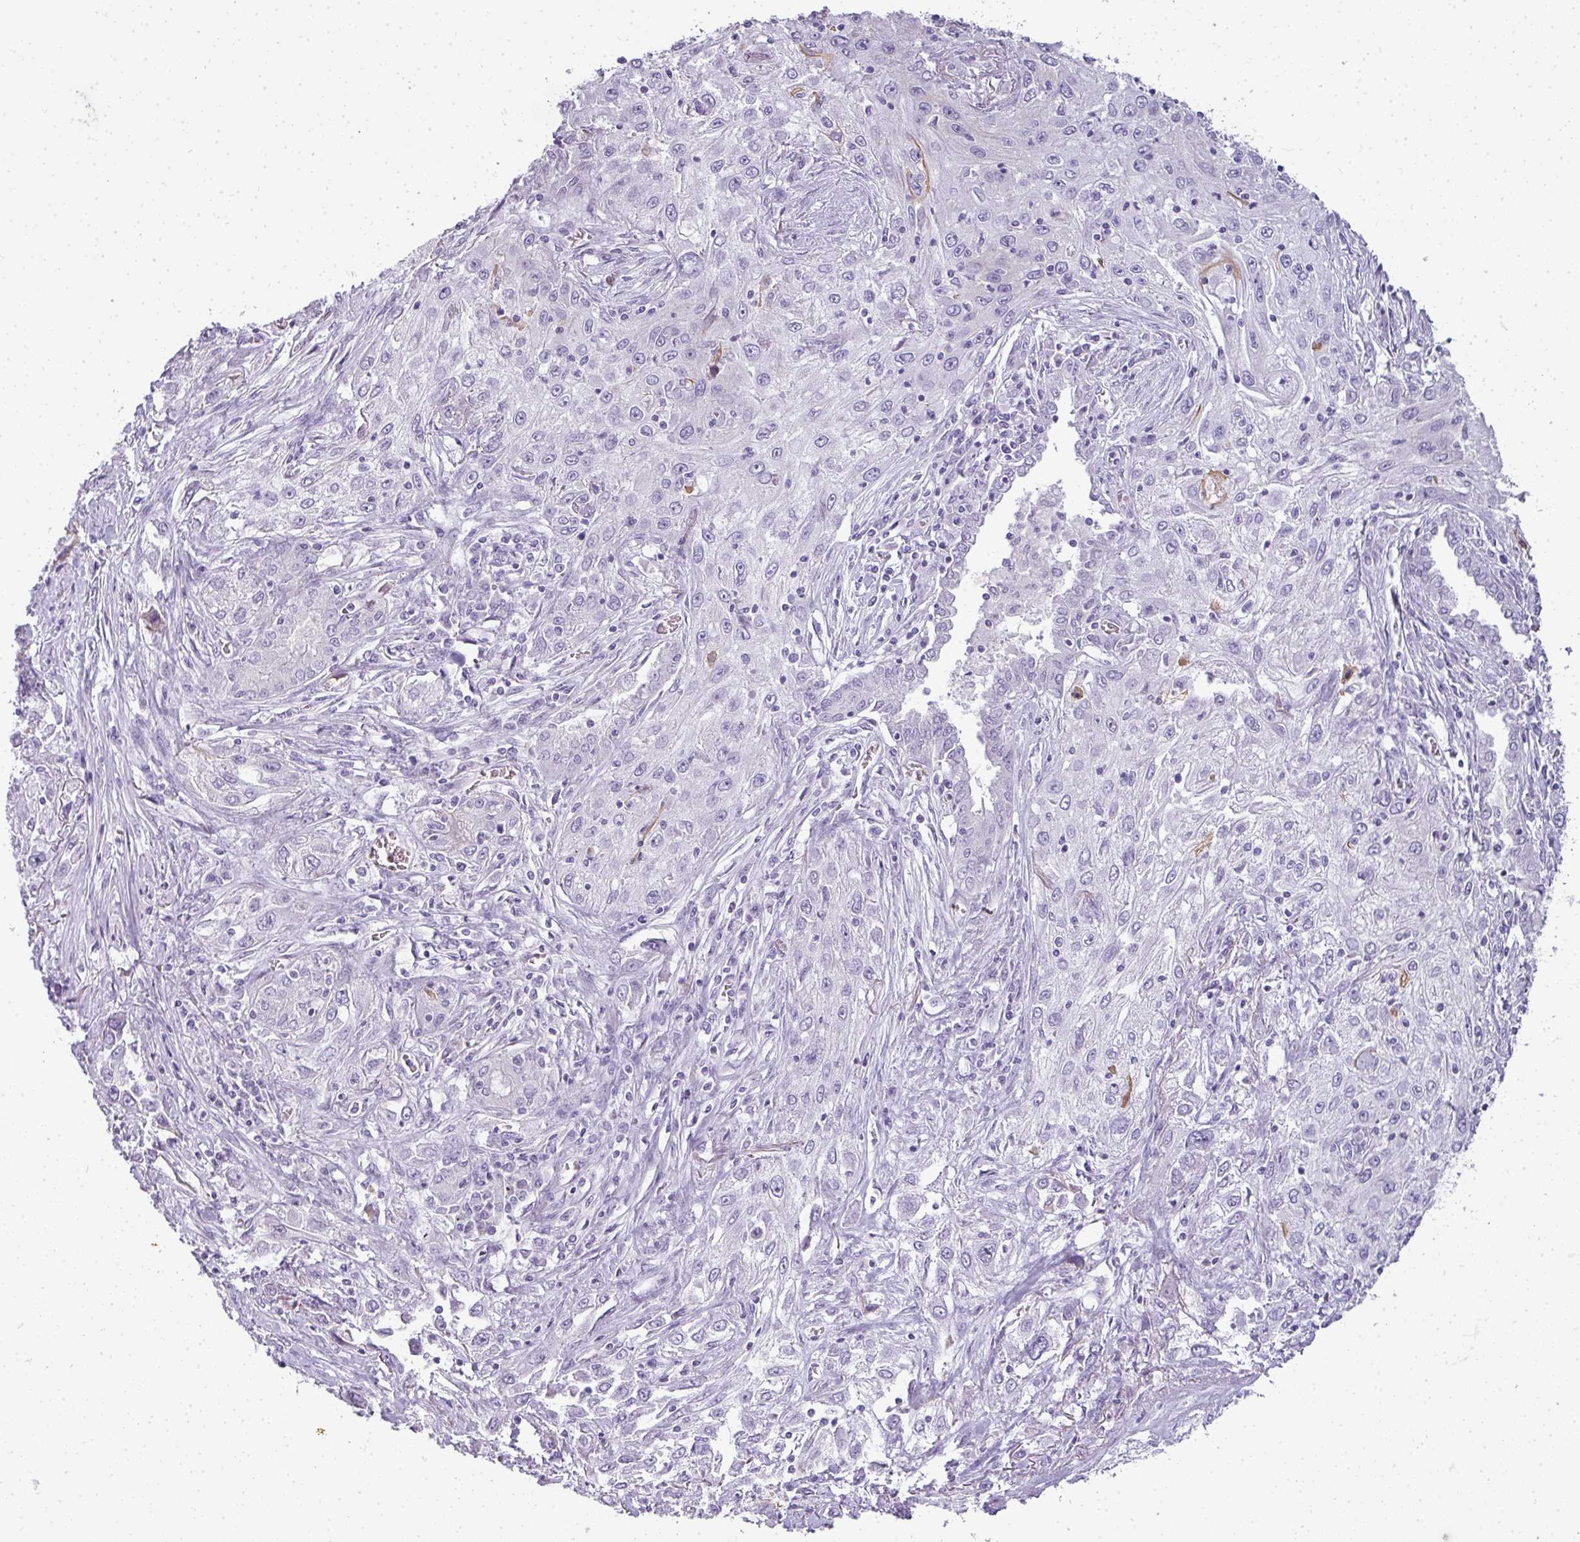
{"staining": {"intensity": "negative", "quantity": "none", "location": "none"}, "tissue": "lung cancer", "cell_type": "Tumor cells", "image_type": "cancer", "snomed": [{"axis": "morphology", "description": "Squamous cell carcinoma, NOS"}, {"axis": "topography", "description": "Lung"}], "caption": "A histopathology image of human squamous cell carcinoma (lung) is negative for staining in tumor cells. The staining was performed using DAB to visualize the protein expression in brown, while the nuclei were stained in blue with hematoxylin (Magnification: 20x).", "gene": "RBMY1F", "patient": {"sex": "female", "age": 69}}